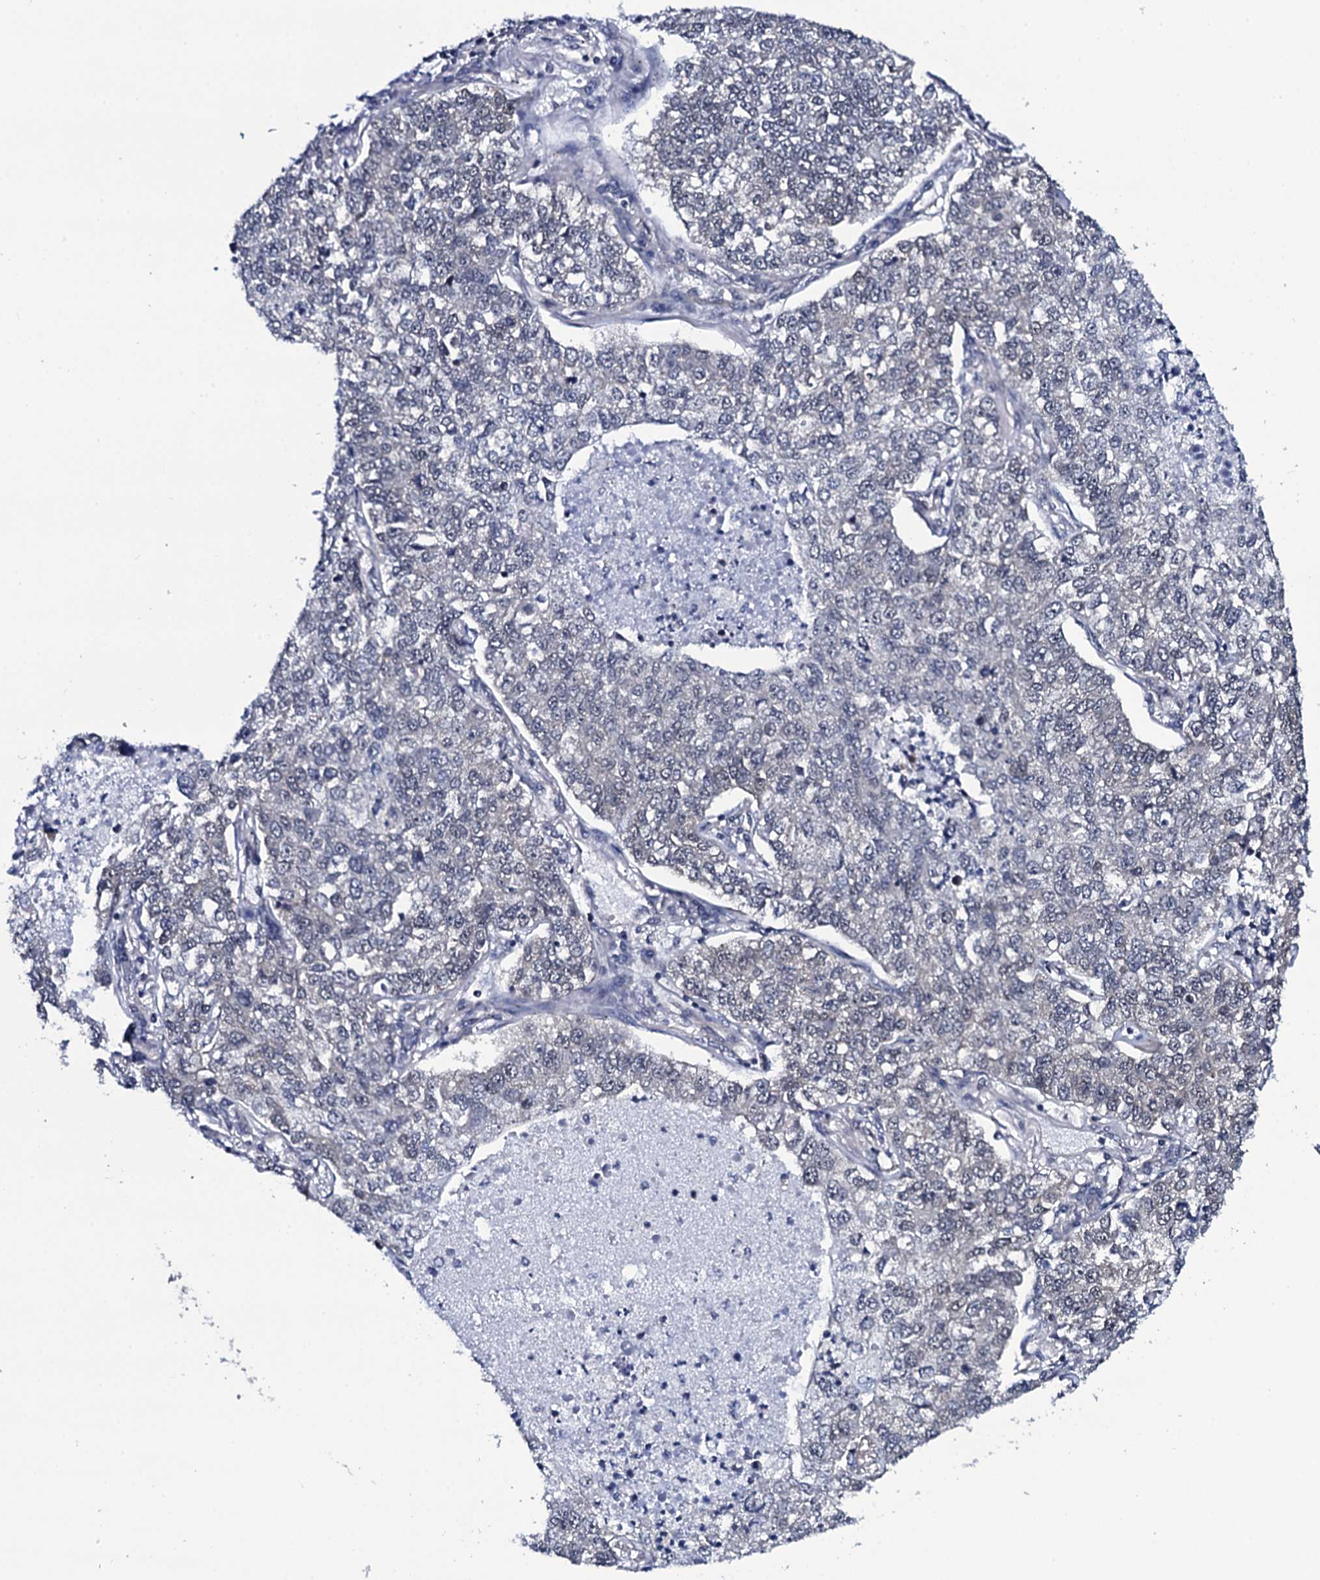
{"staining": {"intensity": "negative", "quantity": "none", "location": "none"}, "tissue": "lung cancer", "cell_type": "Tumor cells", "image_type": "cancer", "snomed": [{"axis": "morphology", "description": "Adenocarcinoma, NOS"}, {"axis": "topography", "description": "Lung"}], "caption": "Immunohistochemistry (IHC) photomicrograph of neoplastic tissue: human lung cancer stained with DAB (3,3'-diaminobenzidine) shows no significant protein staining in tumor cells.", "gene": "CWC15", "patient": {"sex": "male", "age": 49}}